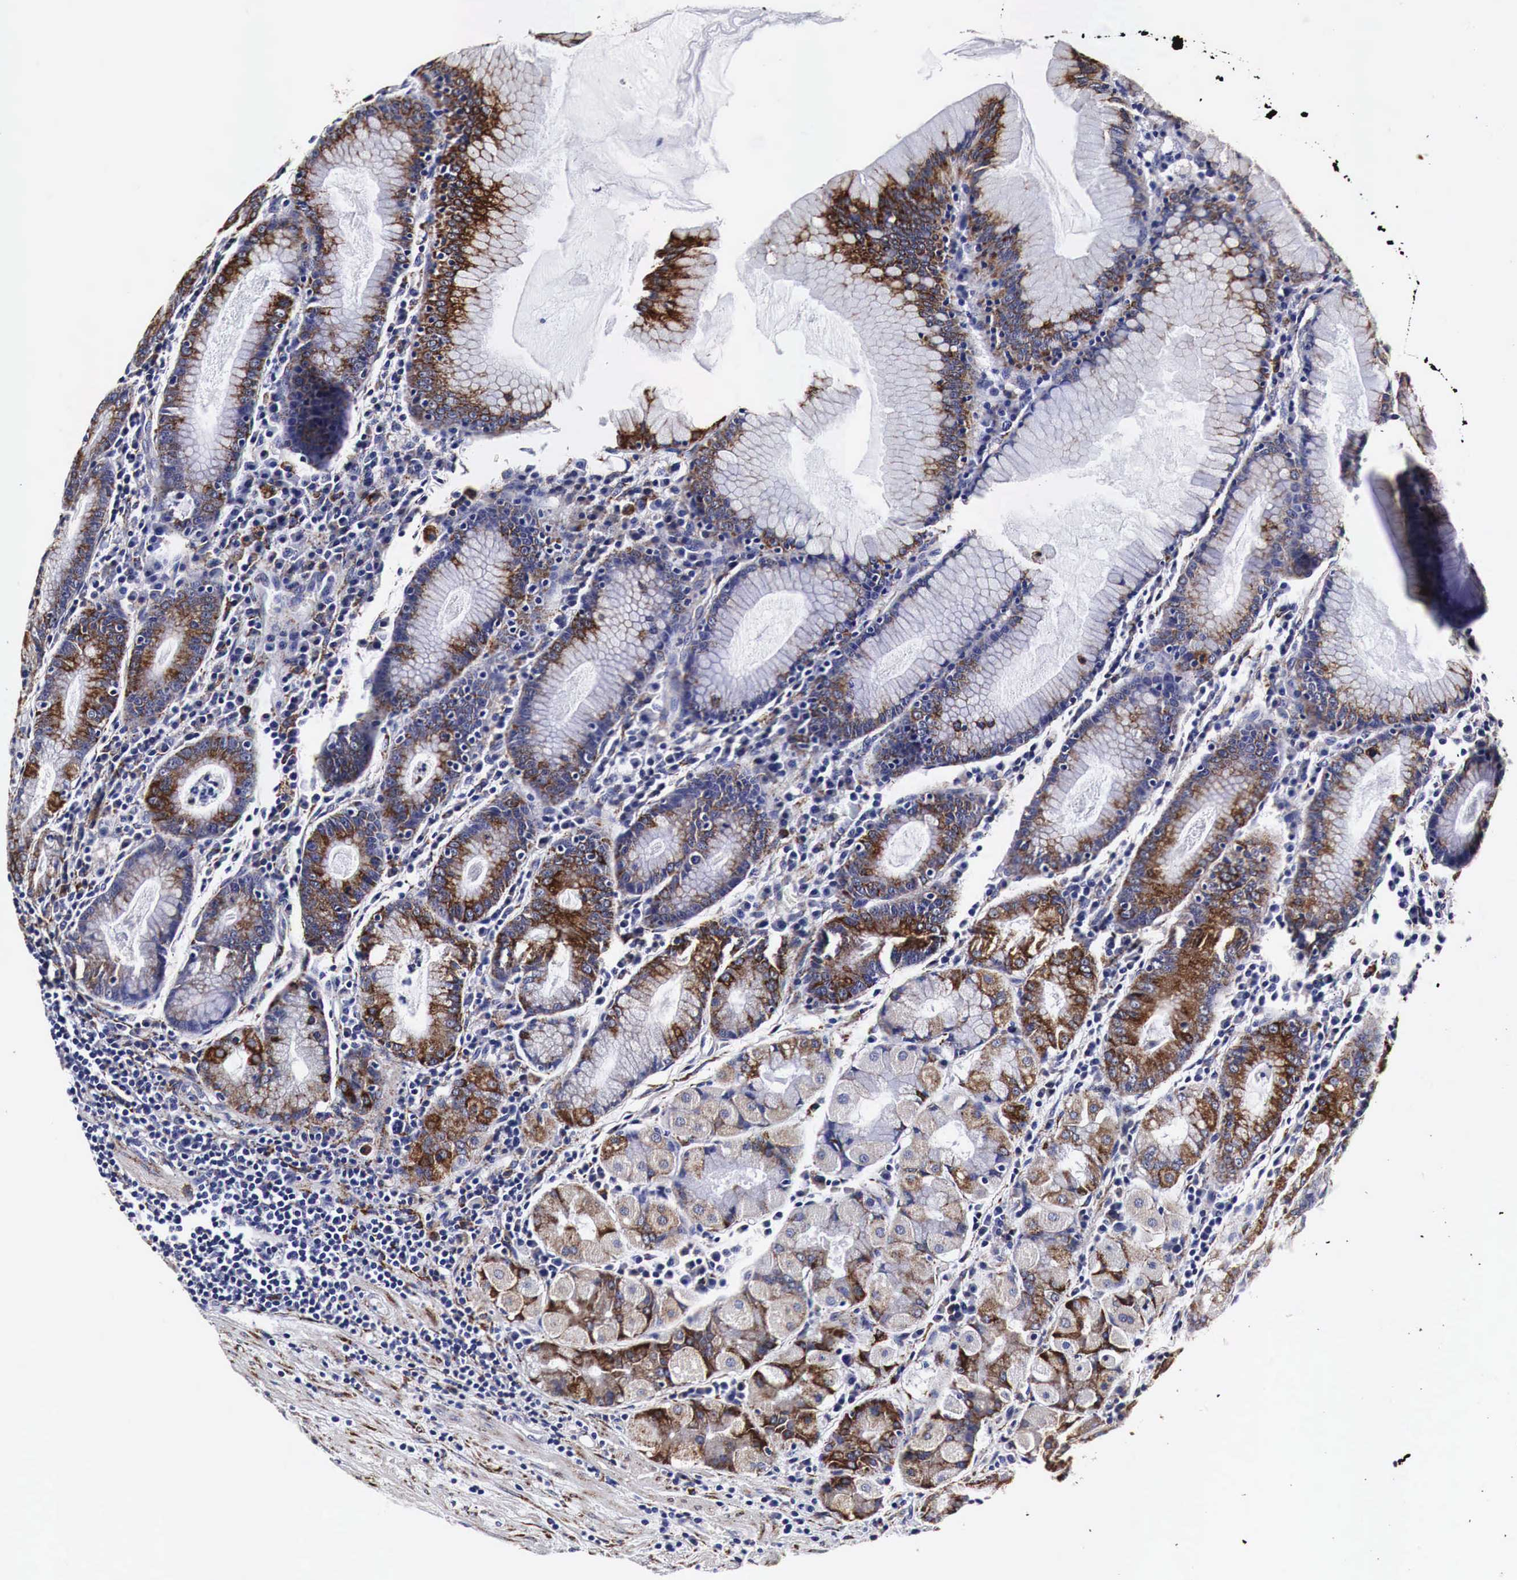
{"staining": {"intensity": "strong", "quantity": "25%-75%", "location": "cytoplasmic/membranous"}, "tissue": "stomach", "cell_type": "Glandular cells", "image_type": "normal", "snomed": [{"axis": "morphology", "description": "Normal tissue, NOS"}, {"axis": "topography", "description": "Stomach, lower"}], "caption": "Stomach stained for a protein (brown) shows strong cytoplasmic/membranous positive staining in about 25%-75% of glandular cells.", "gene": "CKAP4", "patient": {"sex": "female", "age": 43}}